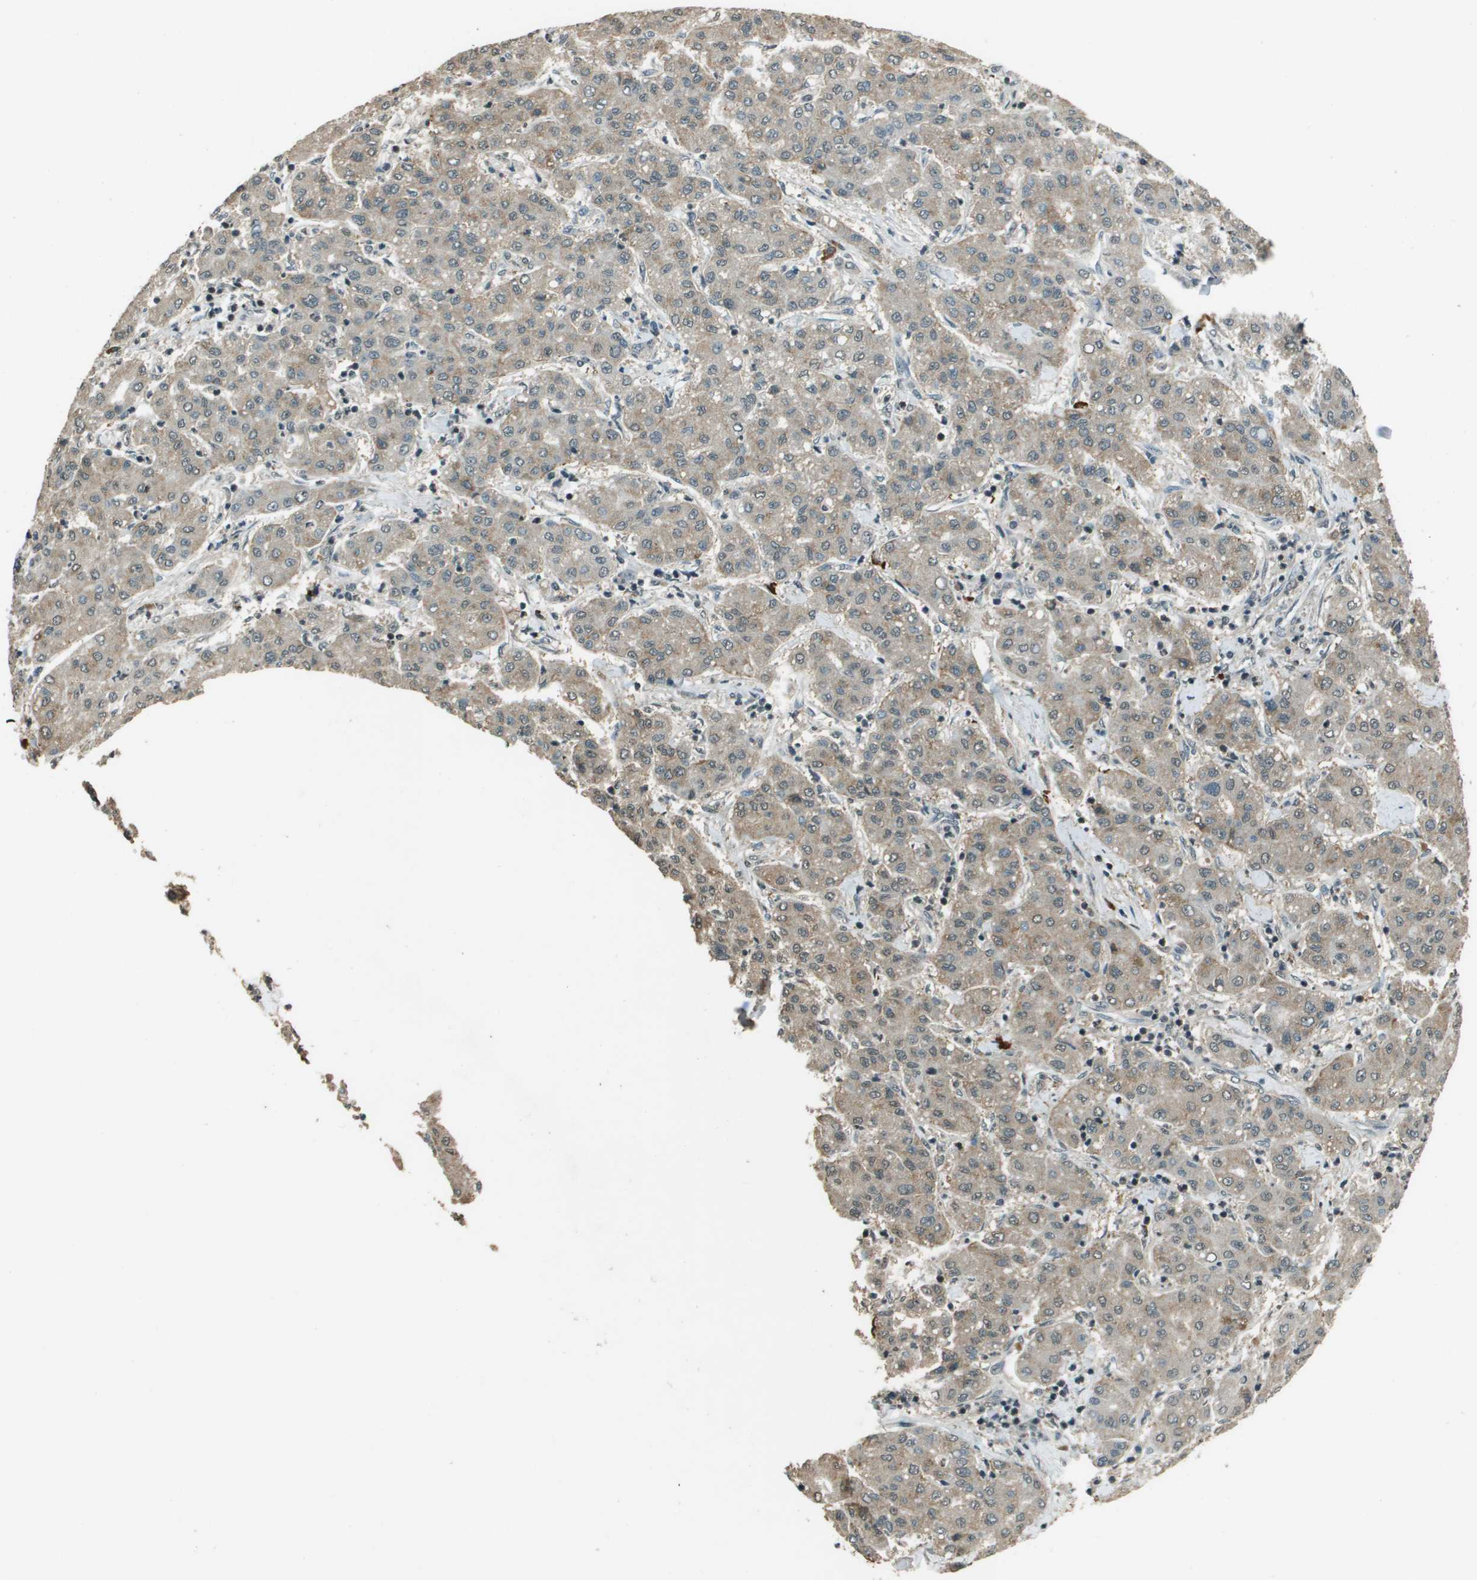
{"staining": {"intensity": "weak", "quantity": ">75%", "location": "cytoplasmic/membranous"}, "tissue": "liver cancer", "cell_type": "Tumor cells", "image_type": "cancer", "snomed": [{"axis": "morphology", "description": "Carcinoma, Hepatocellular, NOS"}, {"axis": "topography", "description": "Liver"}], "caption": "A micrograph showing weak cytoplasmic/membranous positivity in about >75% of tumor cells in liver cancer (hepatocellular carcinoma), as visualized by brown immunohistochemical staining.", "gene": "SDC3", "patient": {"sex": "male", "age": 65}}